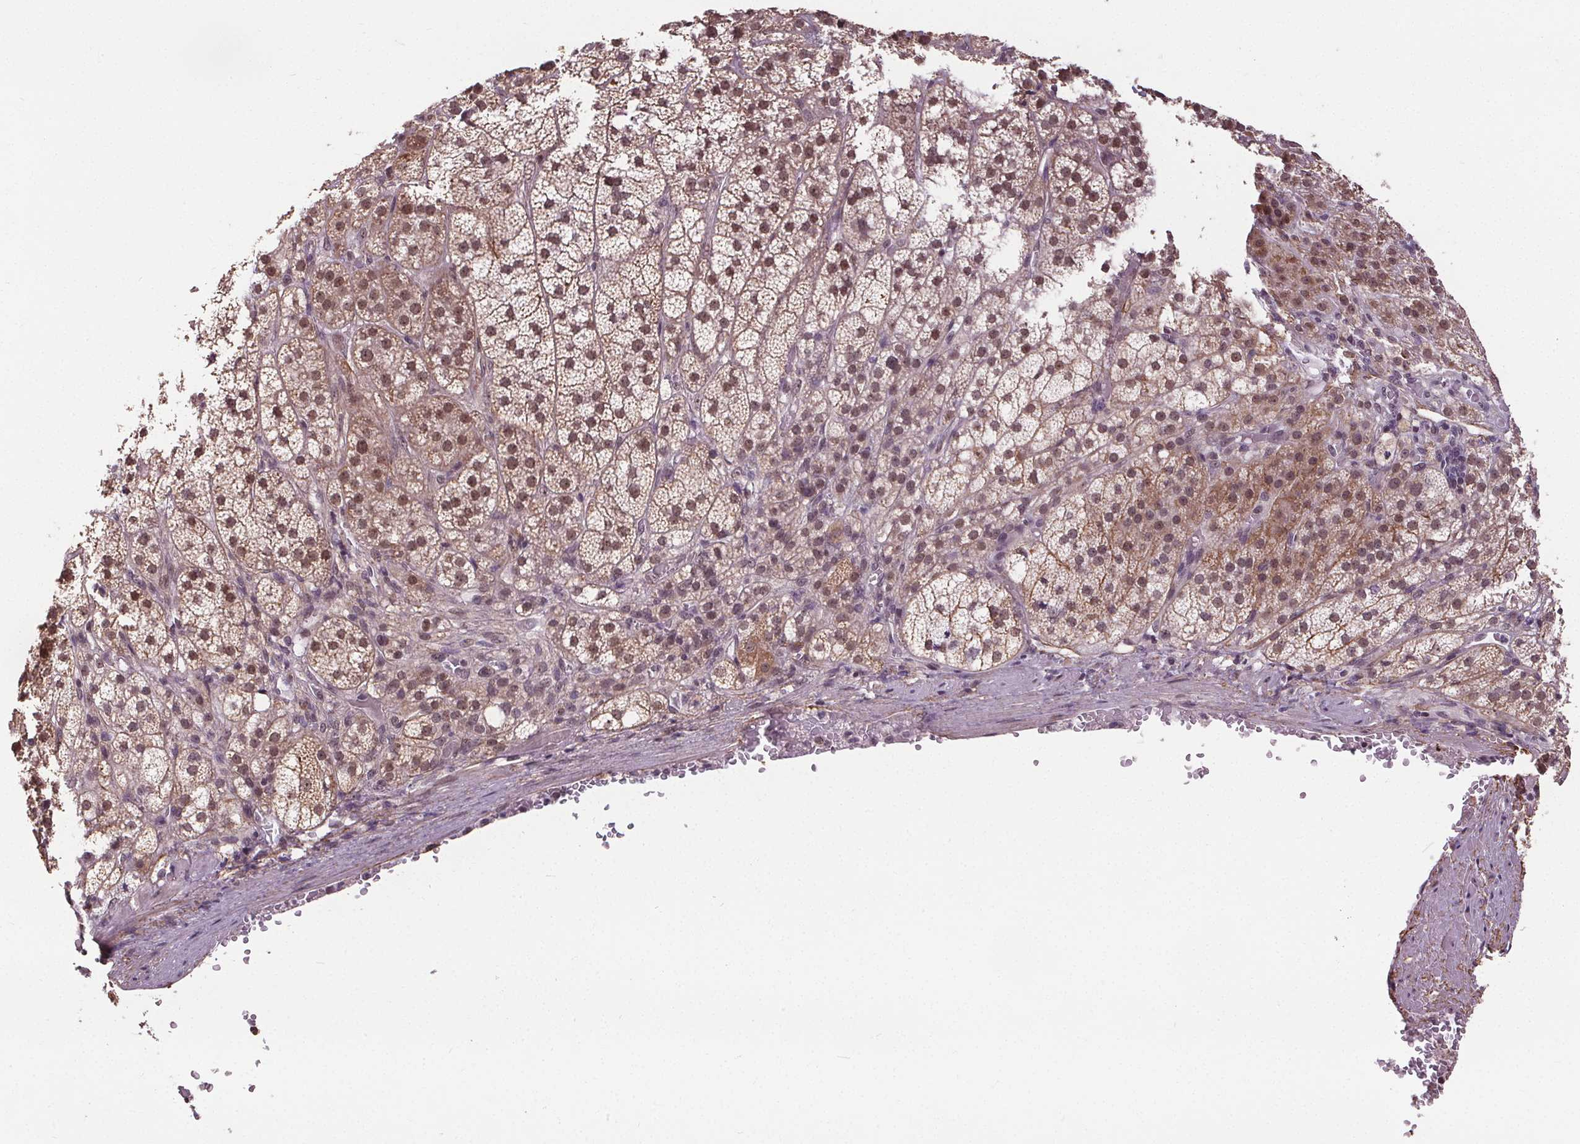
{"staining": {"intensity": "moderate", "quantity": ">75%", "location": "nuclear"}, "tissue": "adrenal gland", "cell_type": "Glandular cells", "image_type": "normal", "snomed": [{"axis": "morphology", "description": "Normal tissue, NOS"}, {"axis": "topography", "description": "Adrenal gland"}], "caption": "There is medium levels of moderate nuclear staining in glandular cells of benign adrenal gland, as demonstrated by immunohistochemical staining (brown color).", "gene": "KIAA0232", "patient": {"sex": "female", "age": 60}}